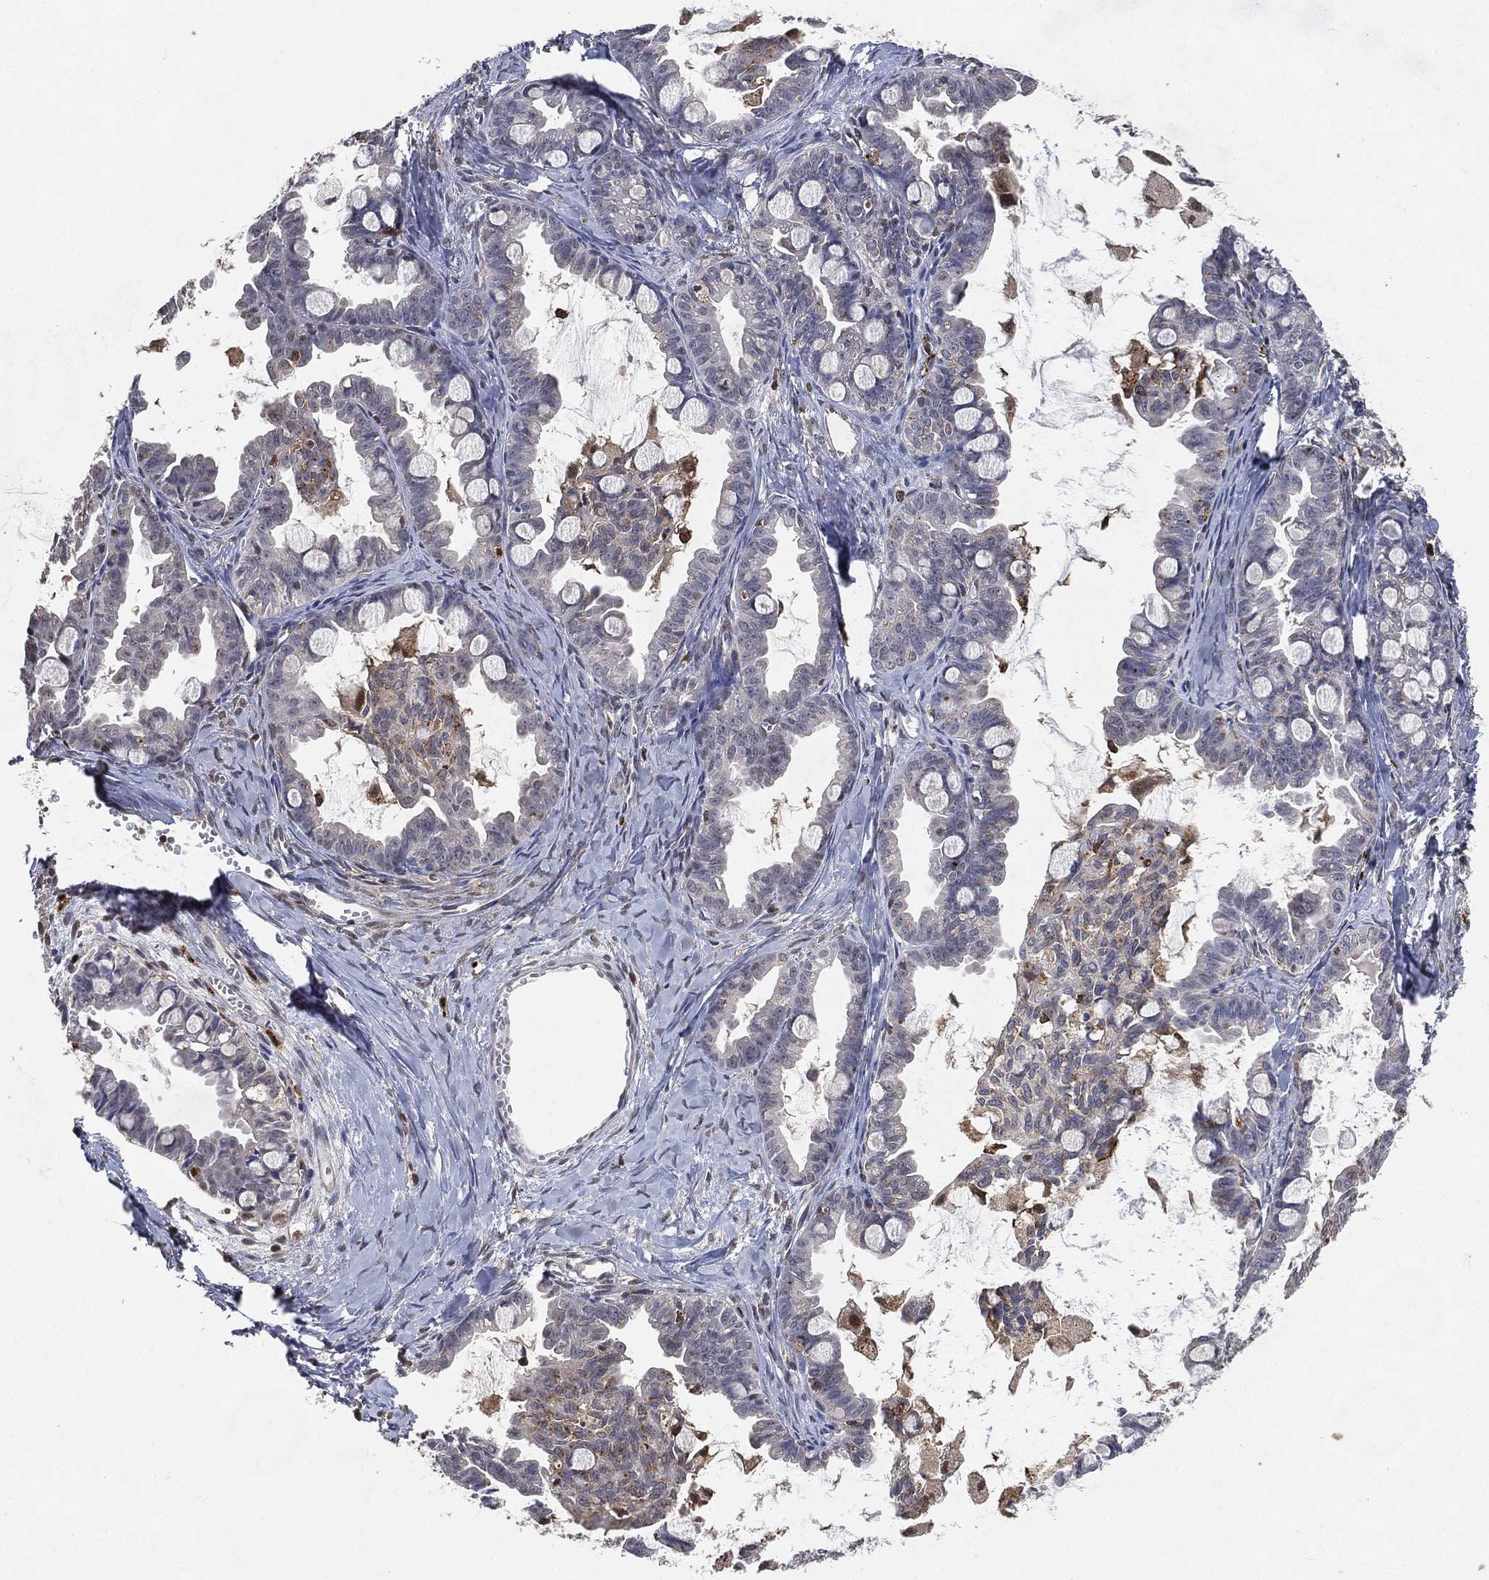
{"staining": {"intensity": "negative", "quantity": "none", "location": "none"}, "tissue": "ovarian cancer", "cell_type": "Tumor cells", "image_type": "cancer", "snomed": [{"axis": "morphology", "description": "Cystadenocarcinoma, mucinous, NOS"}, {"axis": "topography", "description": "Ovary"}], "caption": "High magnification brightfield microscopy of ovarian cancer stained with DAB (3,3'-diaminobenzidine) (brown) and counterstained with hematoxylin (blue): tumor cells show no significant expression.", "gene": "WDR26", "patient": {"sex": "female", "age": 63}}